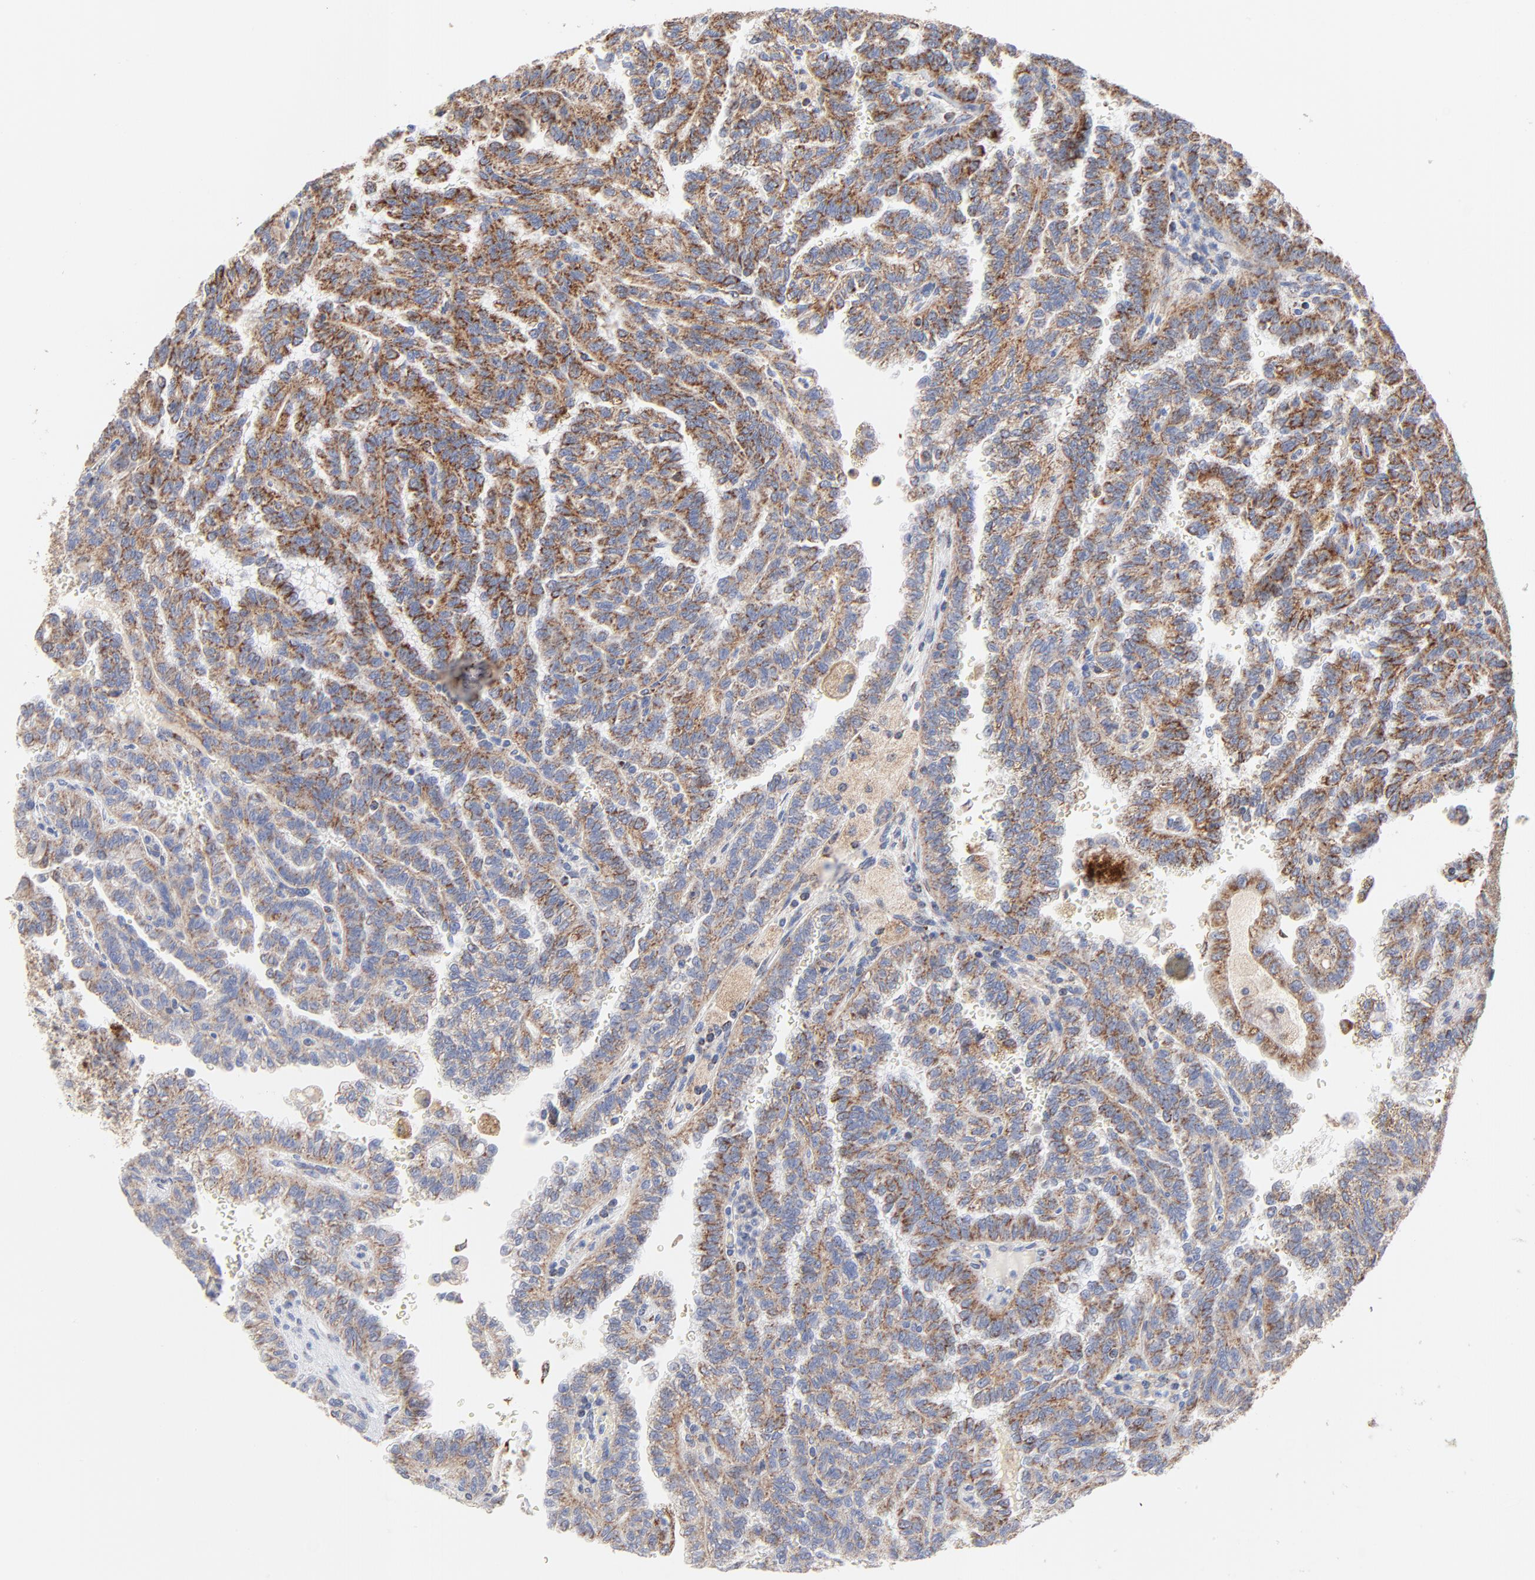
{"staining": {"intensity": "moderate", "quantity": ">75%", "location": "cytoplasmic/membranous"}, "tissue": "renal cancer", "cell_type": "Tumor cells", "image_type": "cancer", "snomed": [{"axis": "morphology", "description": "Inflammation, NOS"}, {"axis": "morphology", "description": "Adenocarcinoma, NOS"}, {"axis": "topography", "description": "Kidney"}], "caption": "Moderate cytoplasmic/membranous staining is present in about >75% of tumor cells in renal cancer (adenocarcinoma).", "gene": "DIABLO", "patient": {"sex": "male", "age": 68}}